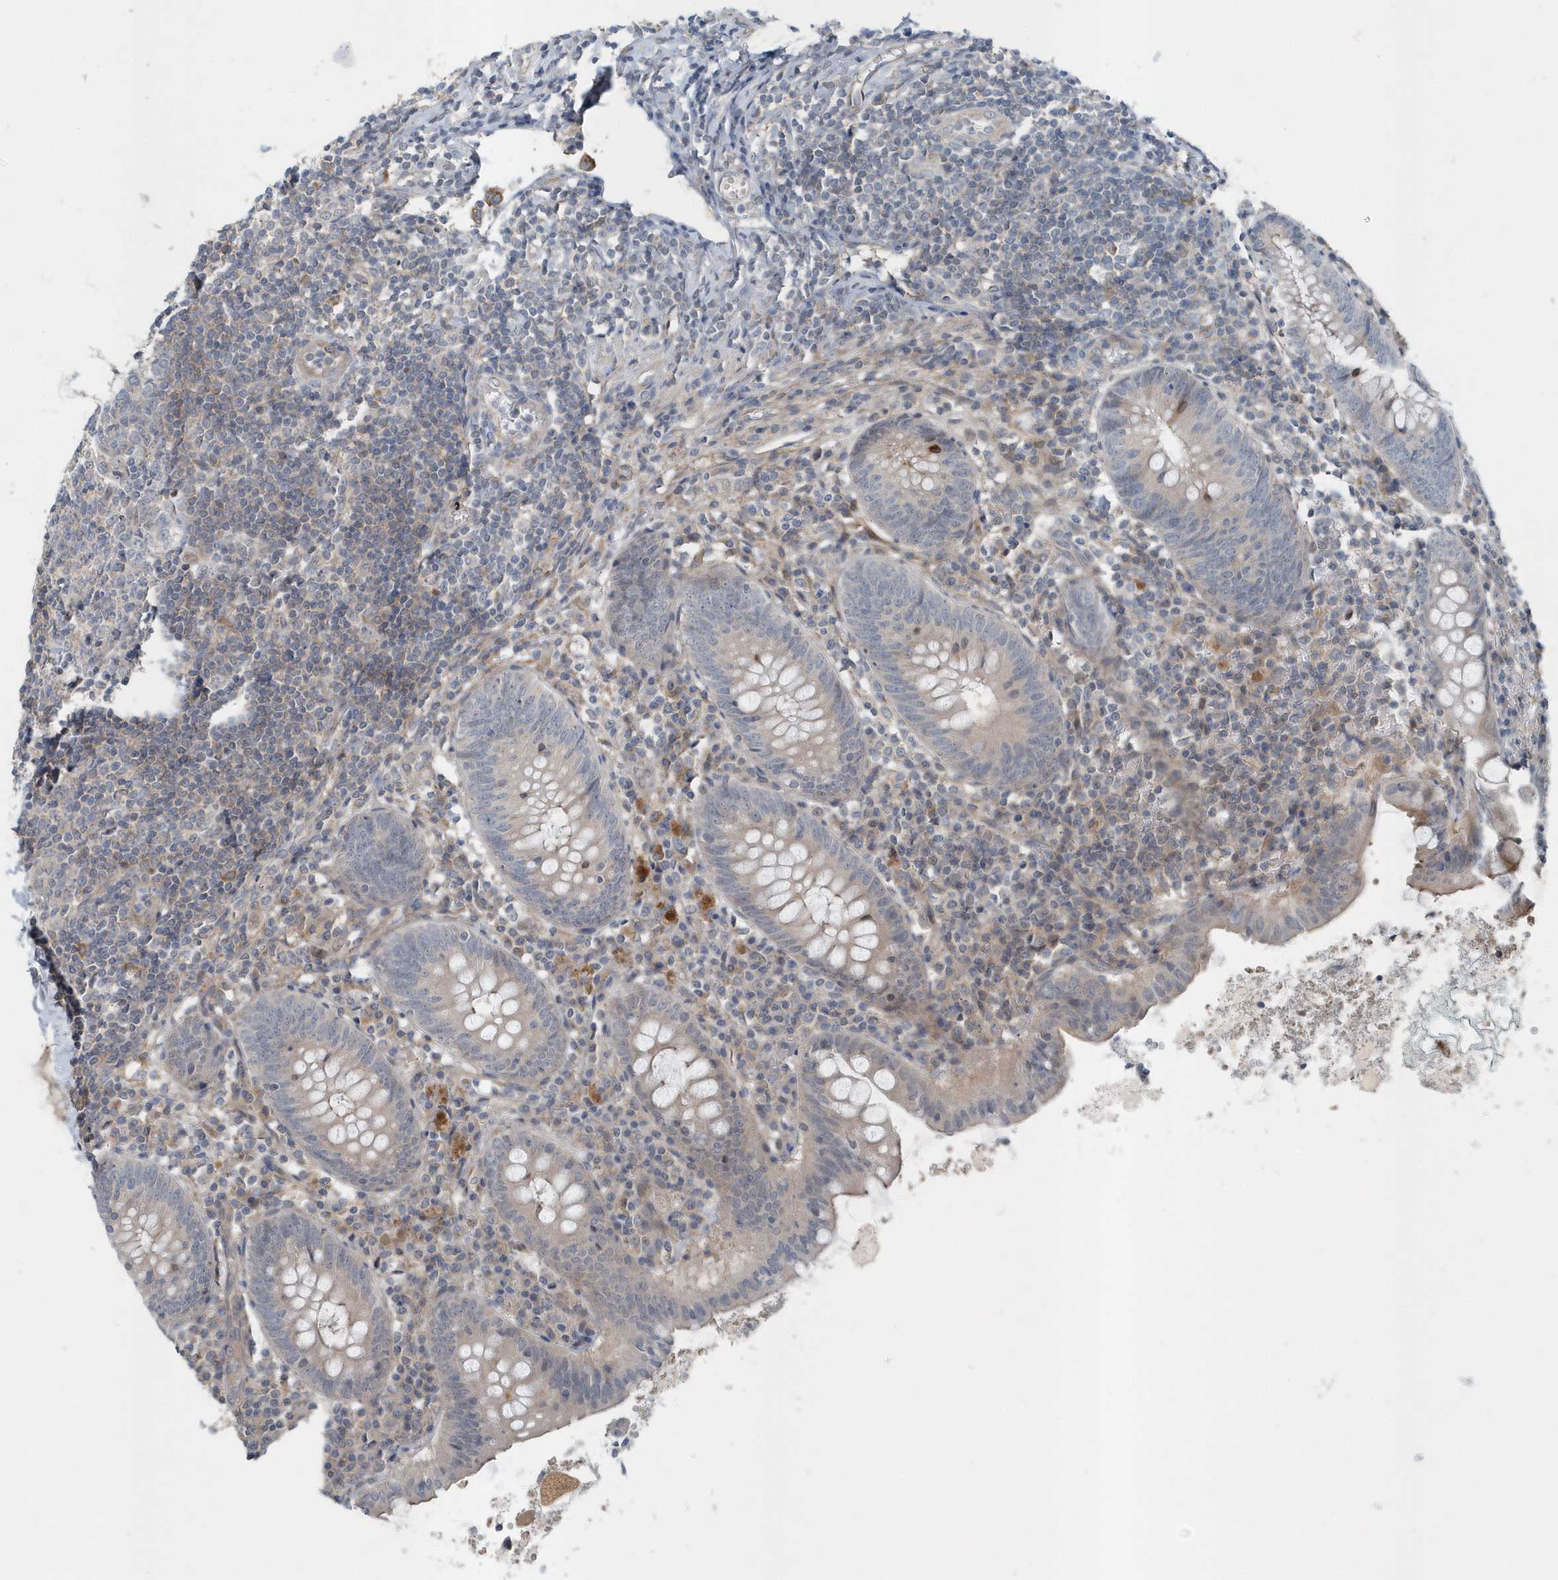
{"staining": {"intensity": "weak", "quantity": "<25%", "location": "cytoplasmic/membranous"}, "tissue": "appendix", "cell_type": "Glandular cells", "image_type": "normal", "snomed": [{"axis": "morphology", "description": "Normal tissue, NOS"}, {"axis": "topography", "description": "Appendix"}], "caption": "Immunohistochemistry (IHC) photomicrograph of unremarkable appendix stained for a protein (brown), which displays no staining in glandular cells.", "gene": "MCC", "patient": {"sex": "female", "age": 54}}